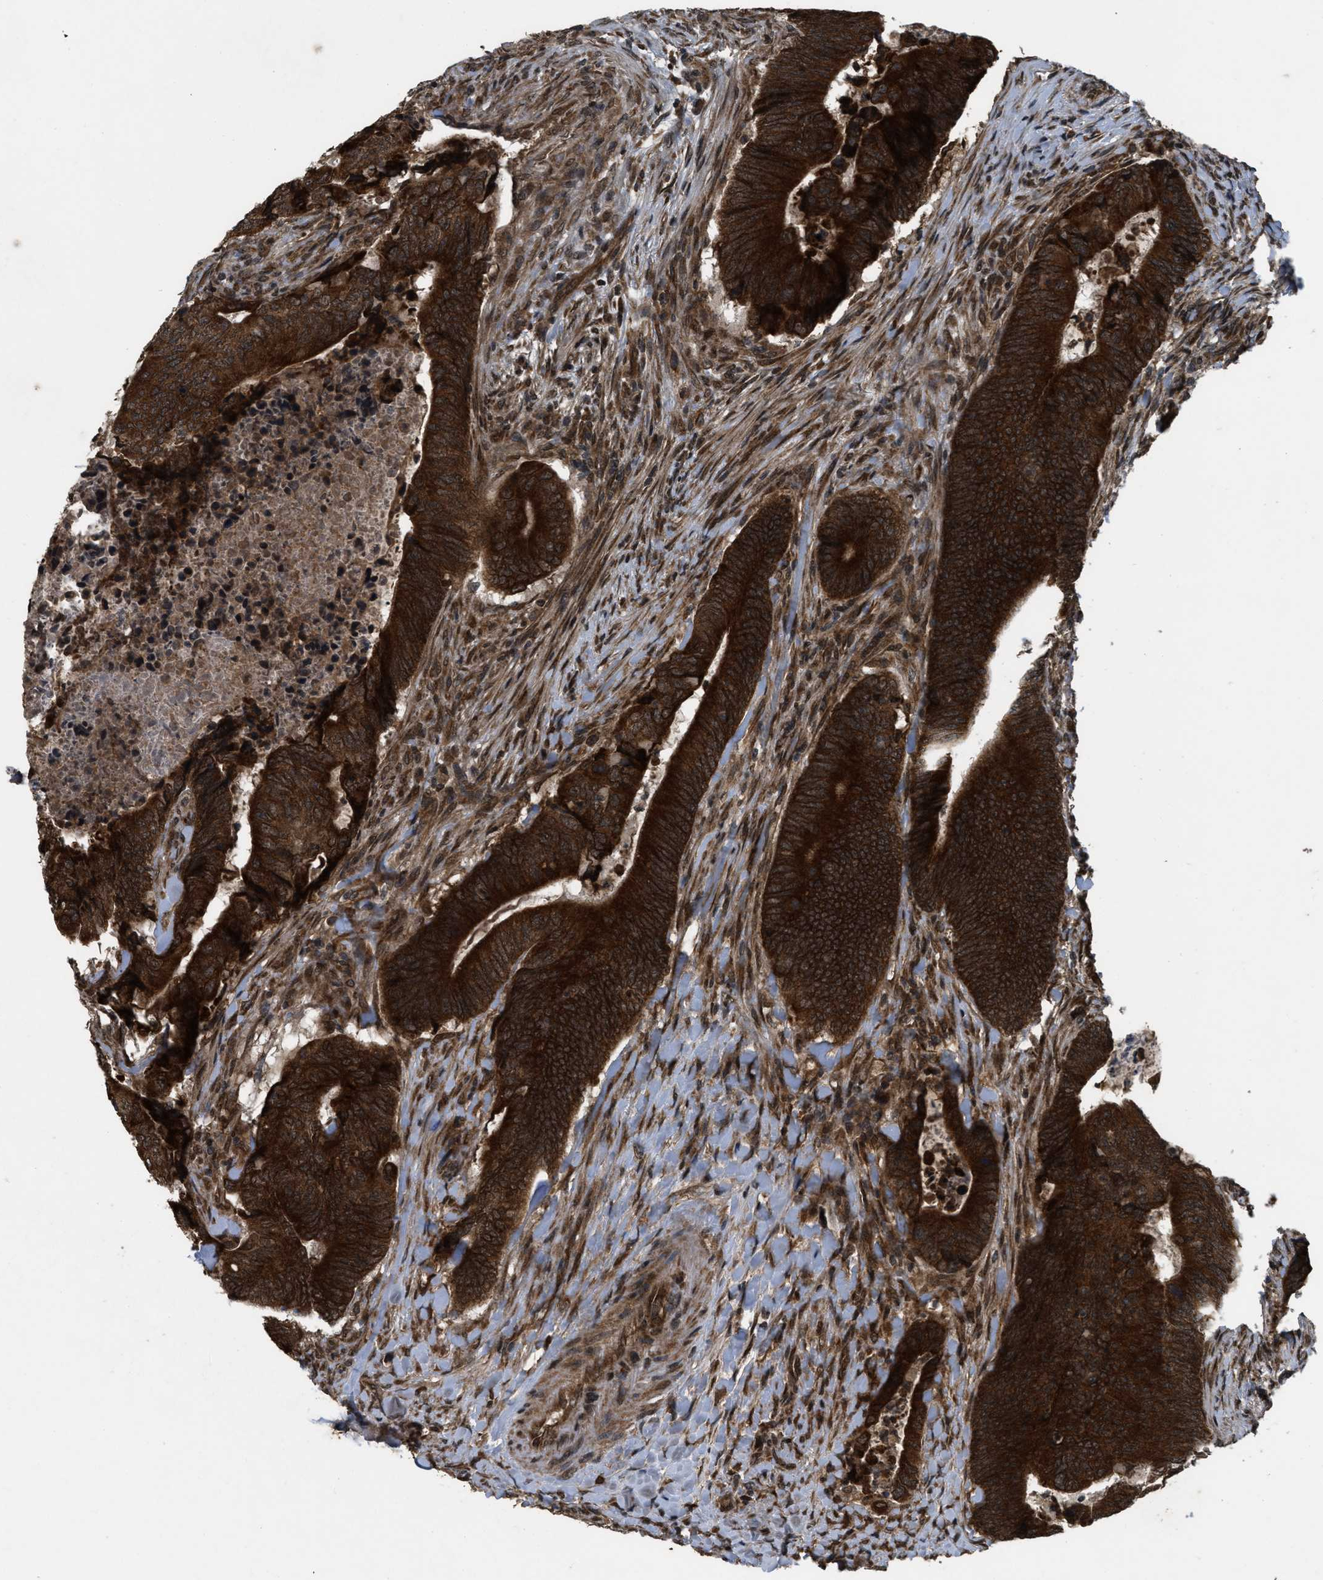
{"staining": {"intensity": "strong", "quantity": ">75%", "location": "cytoplasmic/membranous"}, "tissue": "colorectal cancer", "cell_type": "Tumor cells", "image_type": "cancer", "snomed": [{"axis": "morphology", "description": "Normal tissue, NOS"}, {"axis": "morphology", "description": "Adenocarcinoma, NOS"}, {"axis": "topography", "description": "Colon"}], "caption": "Colorectal cancer (adenocarcinoma) stained for a protein (brown) shows strong cytoplasmic/membranous positive positivity in about >75% of tumor cells.", "gene": "SPTLC1", "patient": {"sex": "male", "age": 56}}